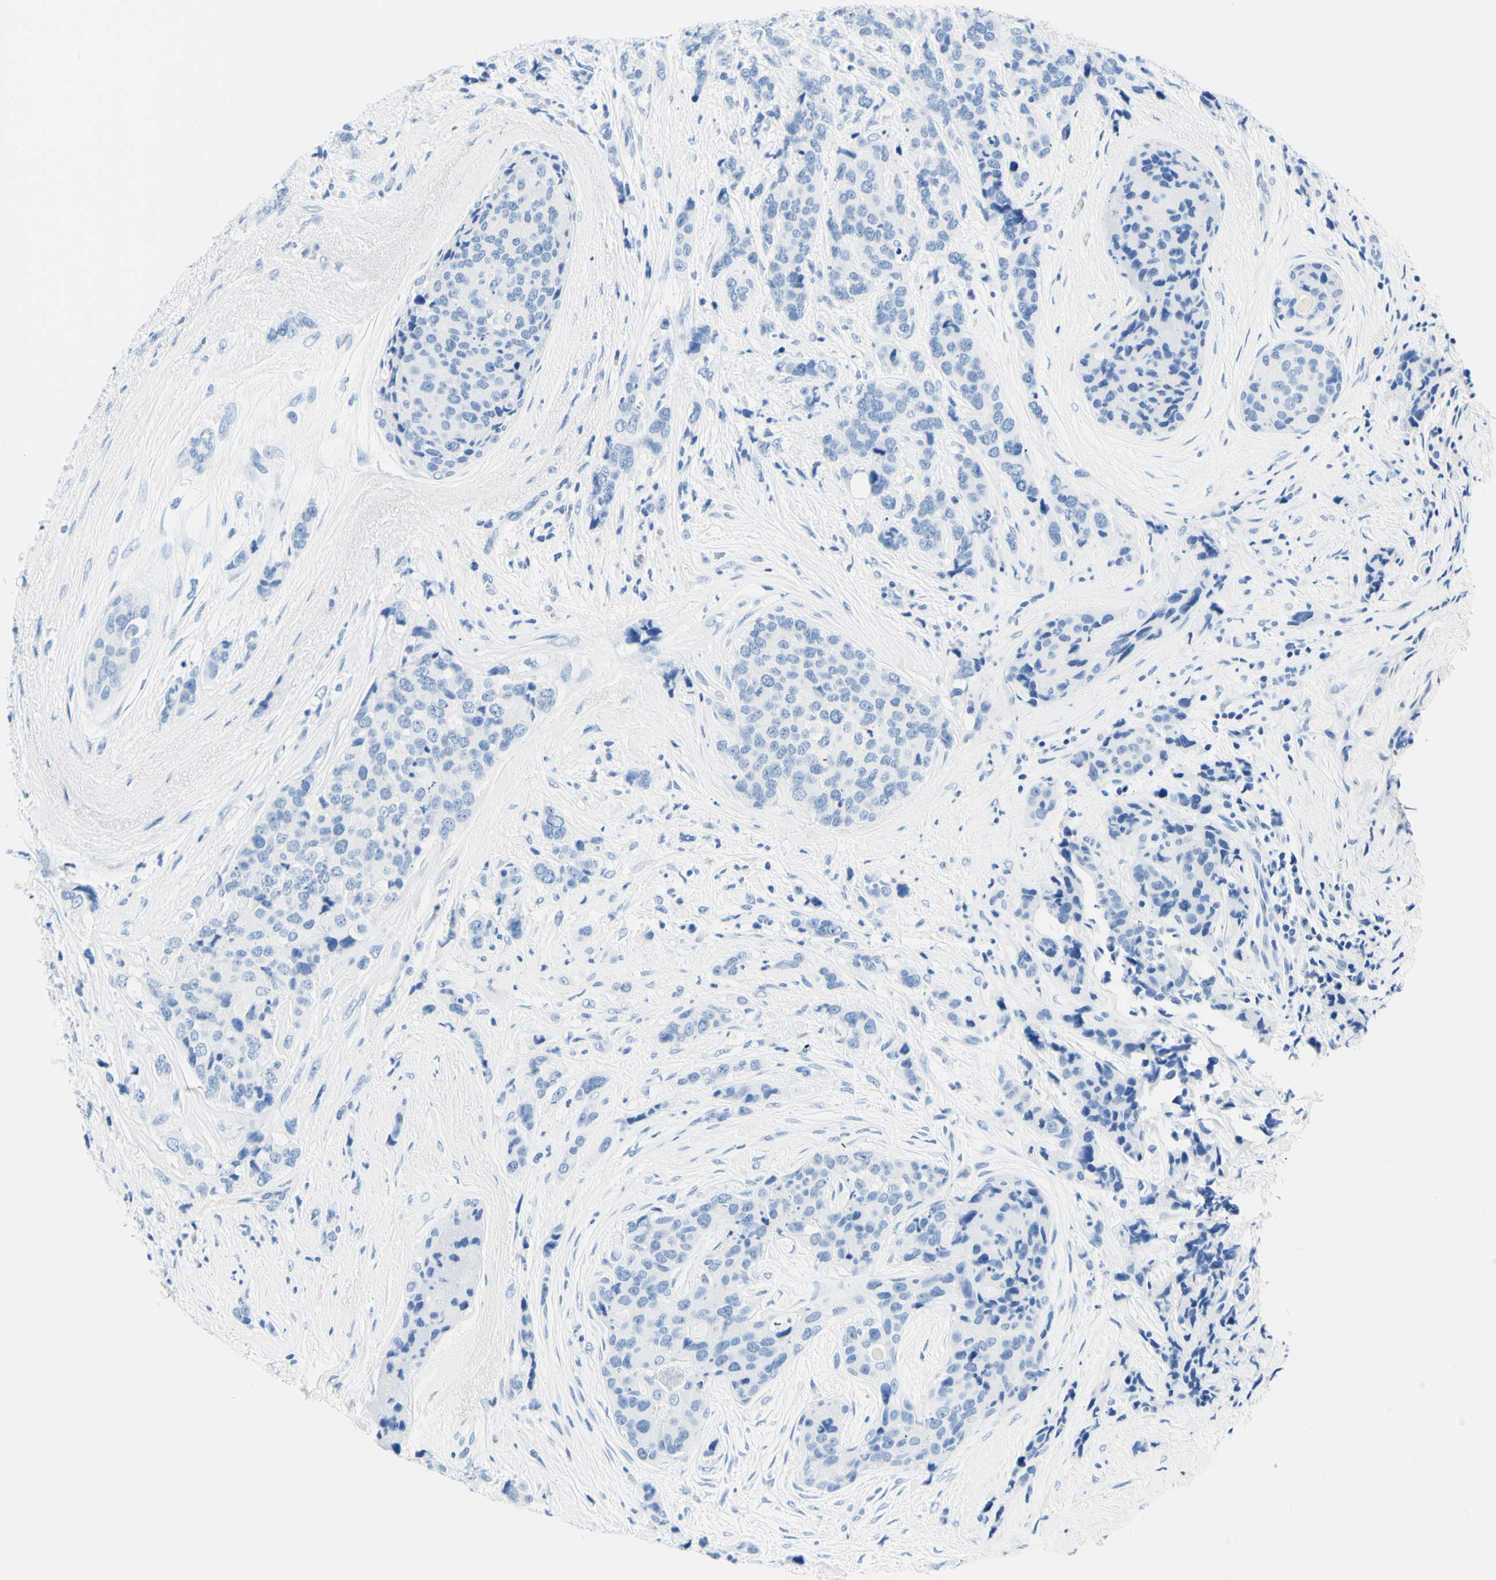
{"staining": {"intensity": "negative", "quantity": "none", "location": "none"}, "tissue": "breast cancer", "cell_type": "Tumor cells", "image_type": "cancer", "snomed": [{"axis": "morphology", "description": "Lobular carcinoma"}, {"axis": "topography", "description": "Breast"}], "caption": "Tumor cells are negative for brown protein staining in breast cancer (lobular carcinoma). The staining was performed using DAB (3,3'-diaminobenzidine) to visualize the protein expression in brown, while the nuclei were stained in blue with hematoxylin (Magnification: 20x).", "gene": "MYH2", "patient": {"sex": "female", "age": 59}}